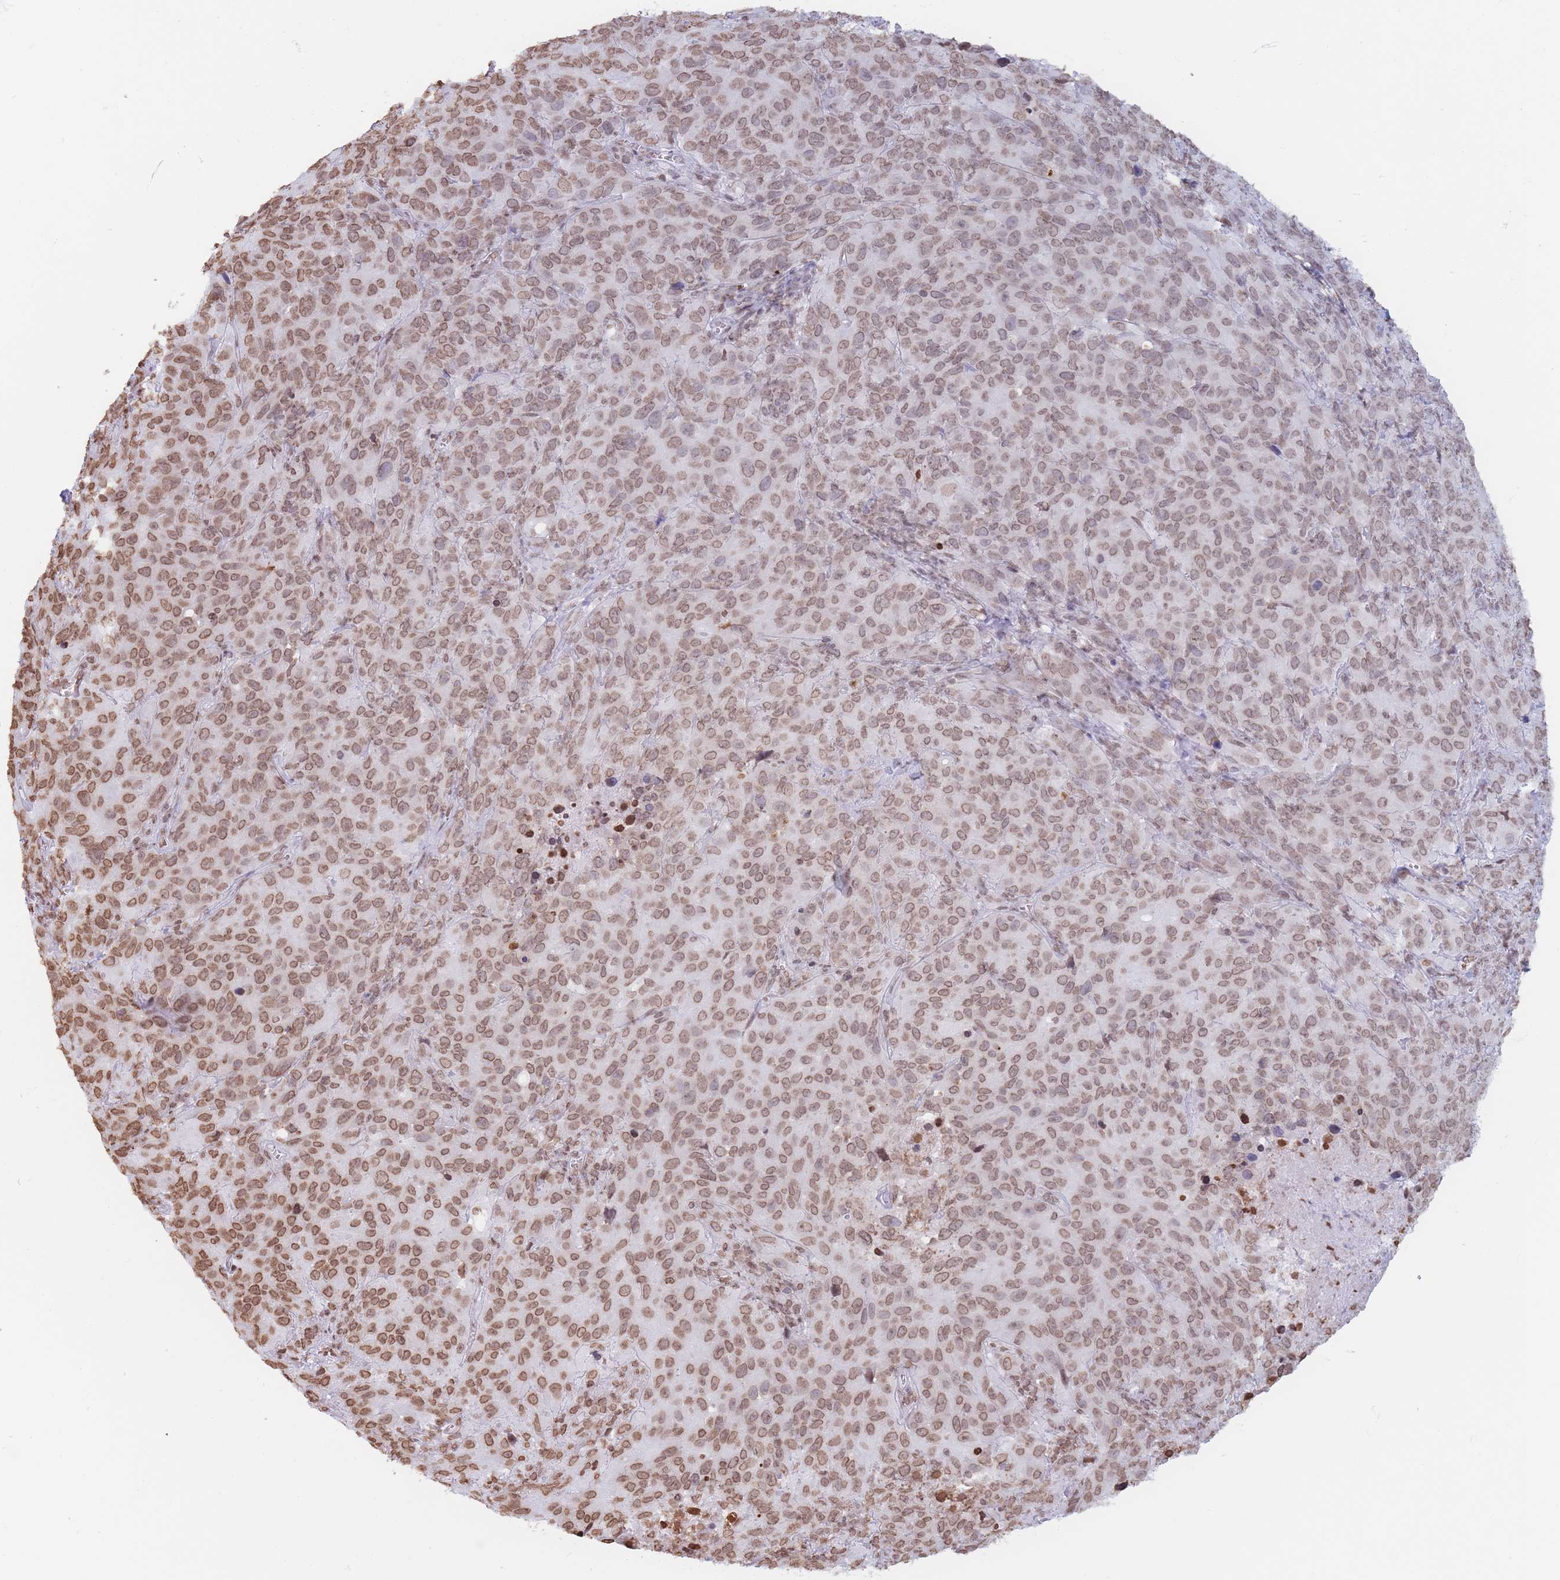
{"staining": {"intensity": "moderate", "quantity": ">75%", "location": "nuclear"}, "tissue": "cervical cancer", "cell_type": "Tumor cells", "image_type": "cancer", "snomed": [{"axis": "morphology", "description": "Squamous cell carcinoma, NOS"}, {"axis": "topography", "description": "Cervix"}], "caption": "Cervical cancer stained with a protein marker shows moderate staining in tumor cells.", "gene": "RYK", "patient": {"sex": "female", "age": 51}}